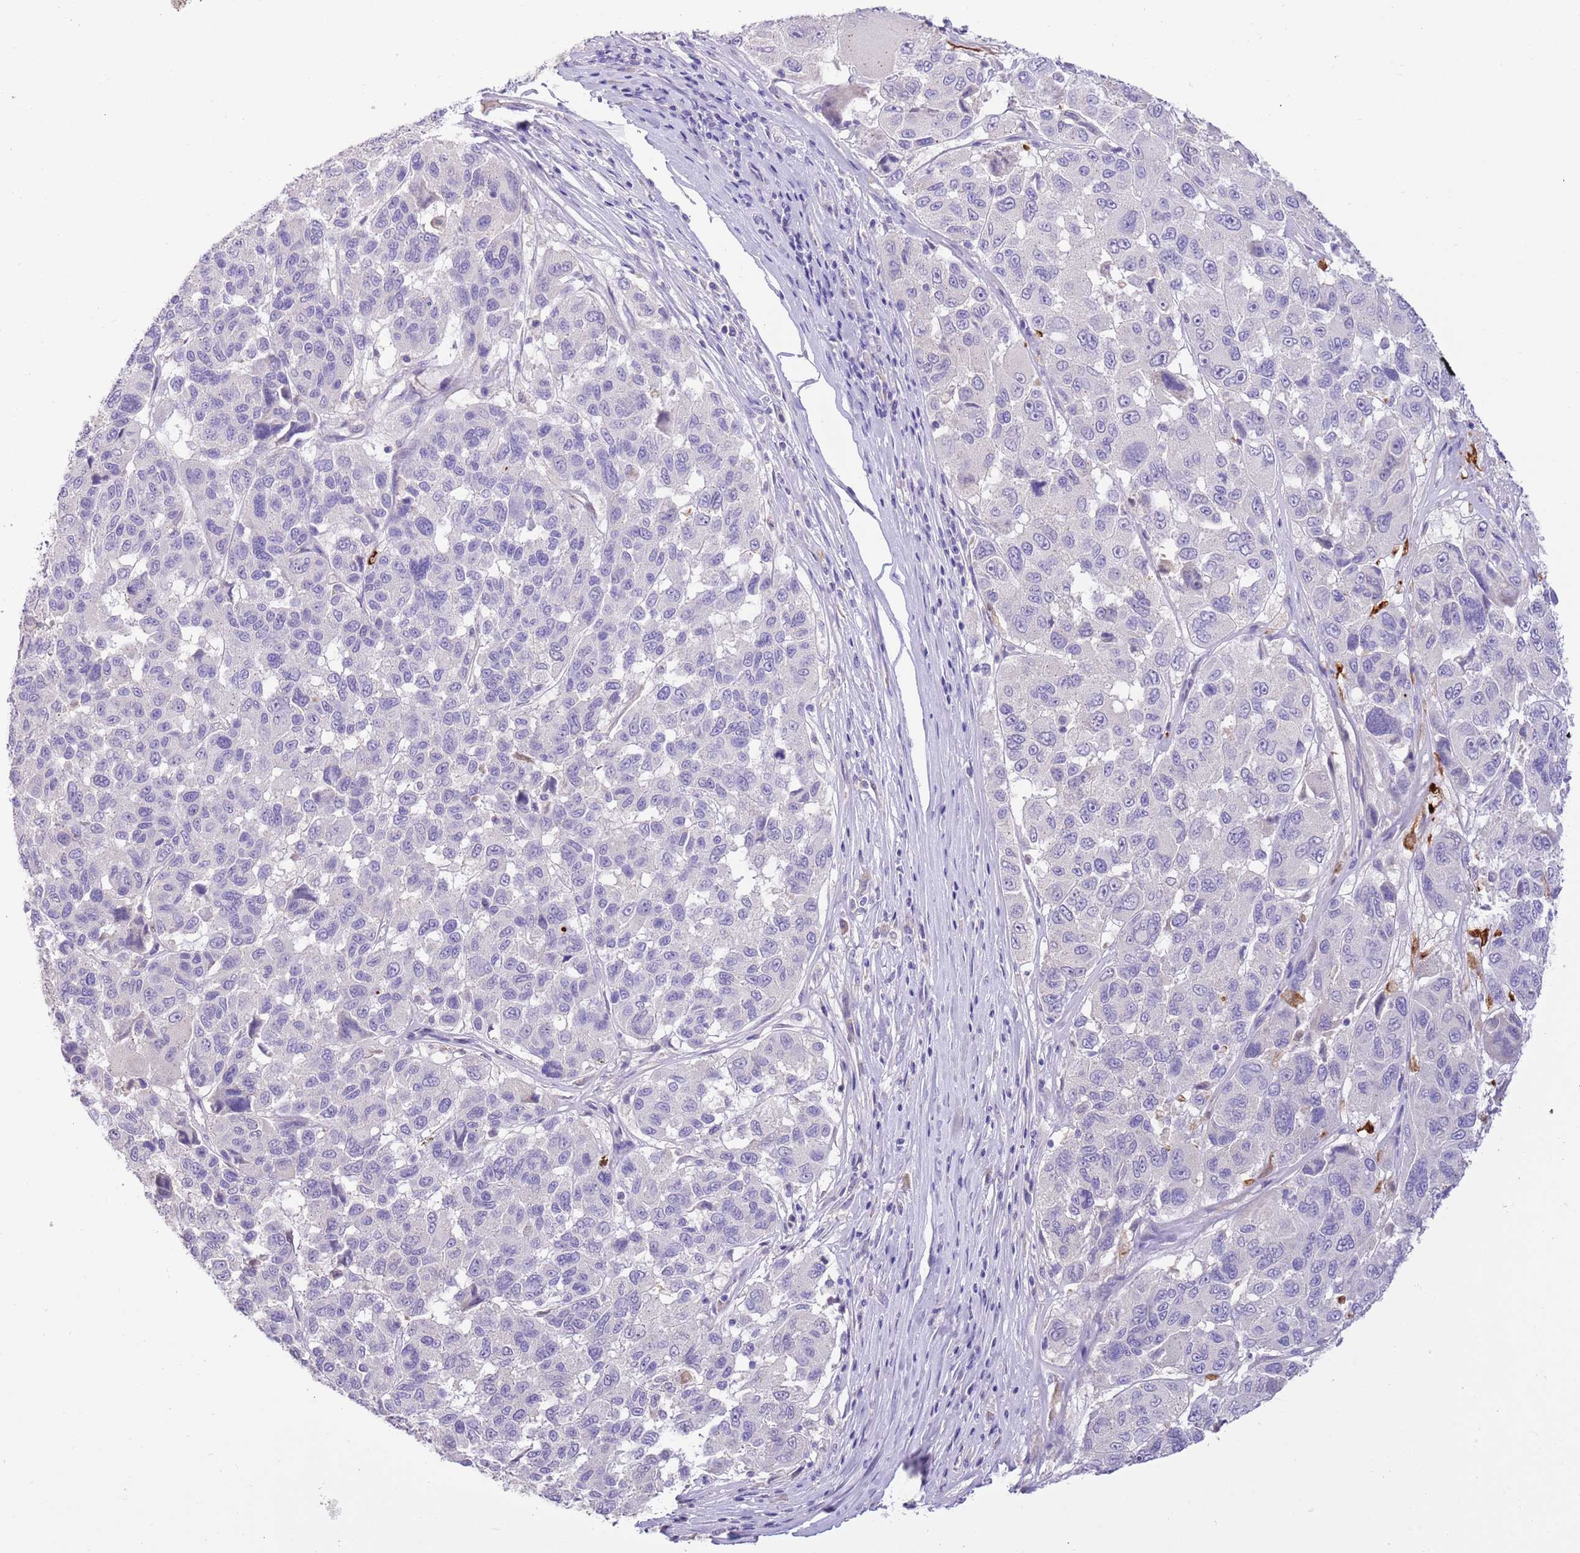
{"staining": {"intensity": "negative", "quantity": "none", "location": "none"}, "tissue": "melanoma", "cell_type": "Tumor cells", "image_type": "cancer", "snomed": [{"axis": "morphology", "description": "Malignant melanoma, NOS"}, {"axis": "topography", "description": "Skin"}], "caption": "Tumor cells show no significant positivity in melanoma.", "gene": "SFTPA1", "patient": {"sex": "female", "age": 66}}